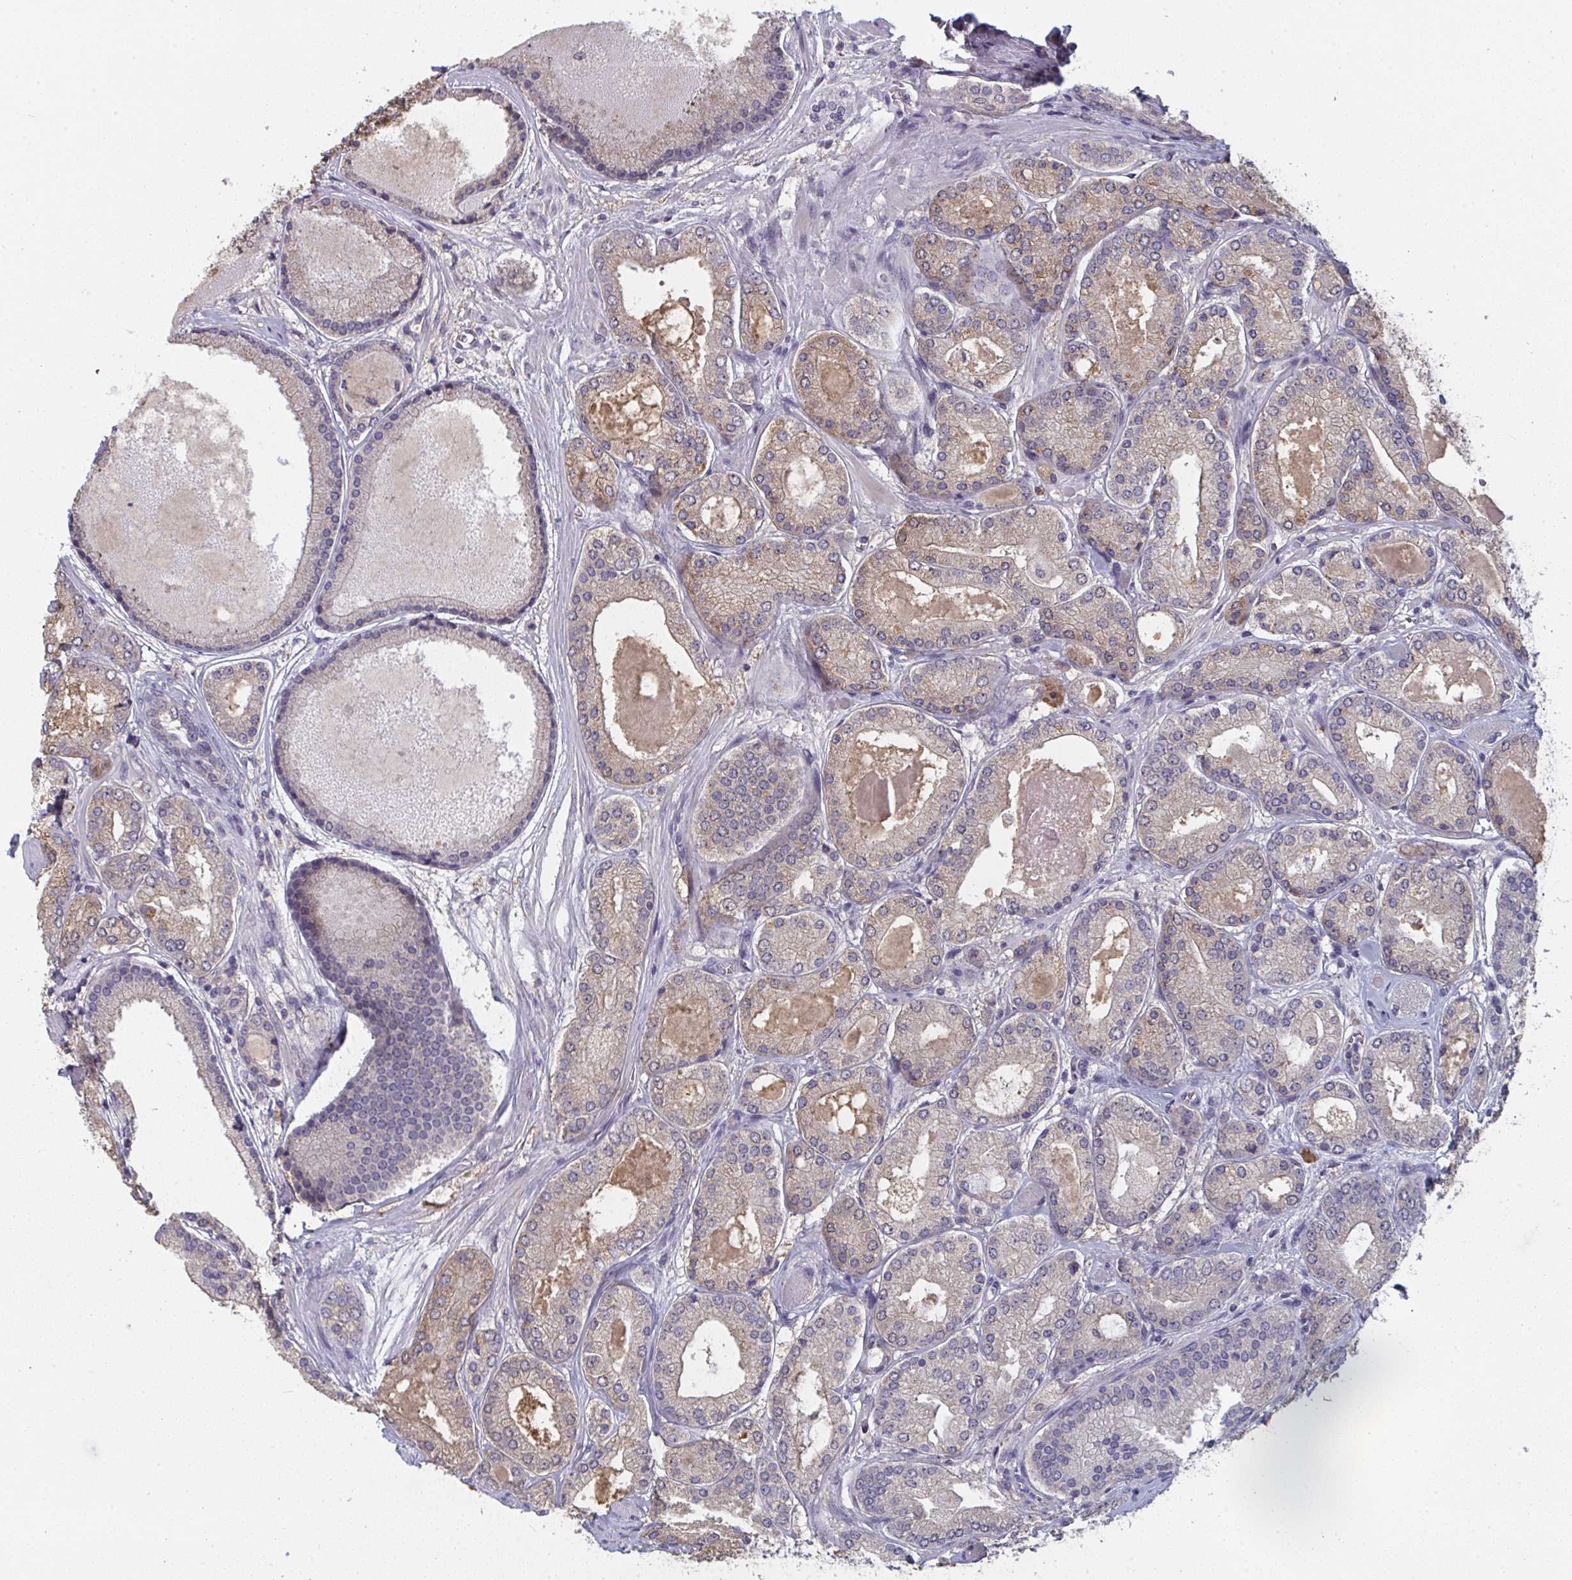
{"staining": {"intensity": "weak", "quantity": "25%-75%", "location": "cytoplasmic/membranous"}, "tissue": "prostate cancer", "cell_type": "Tumor cells", "image_type": "cancer", "snomed": [{"axis": "morphology", "description": "Adenocarcinoma, High grade"}, {"axis": "topography", "description": "Prostate"}], "caption": "Prostate cancer stained for a protein (brown) displays weak cytoplasmic/membranous positive expression in approximately 25%-75% of tumor cells.", "gene": "LIX1", "patient": {"sex": "male", "age": 67}}